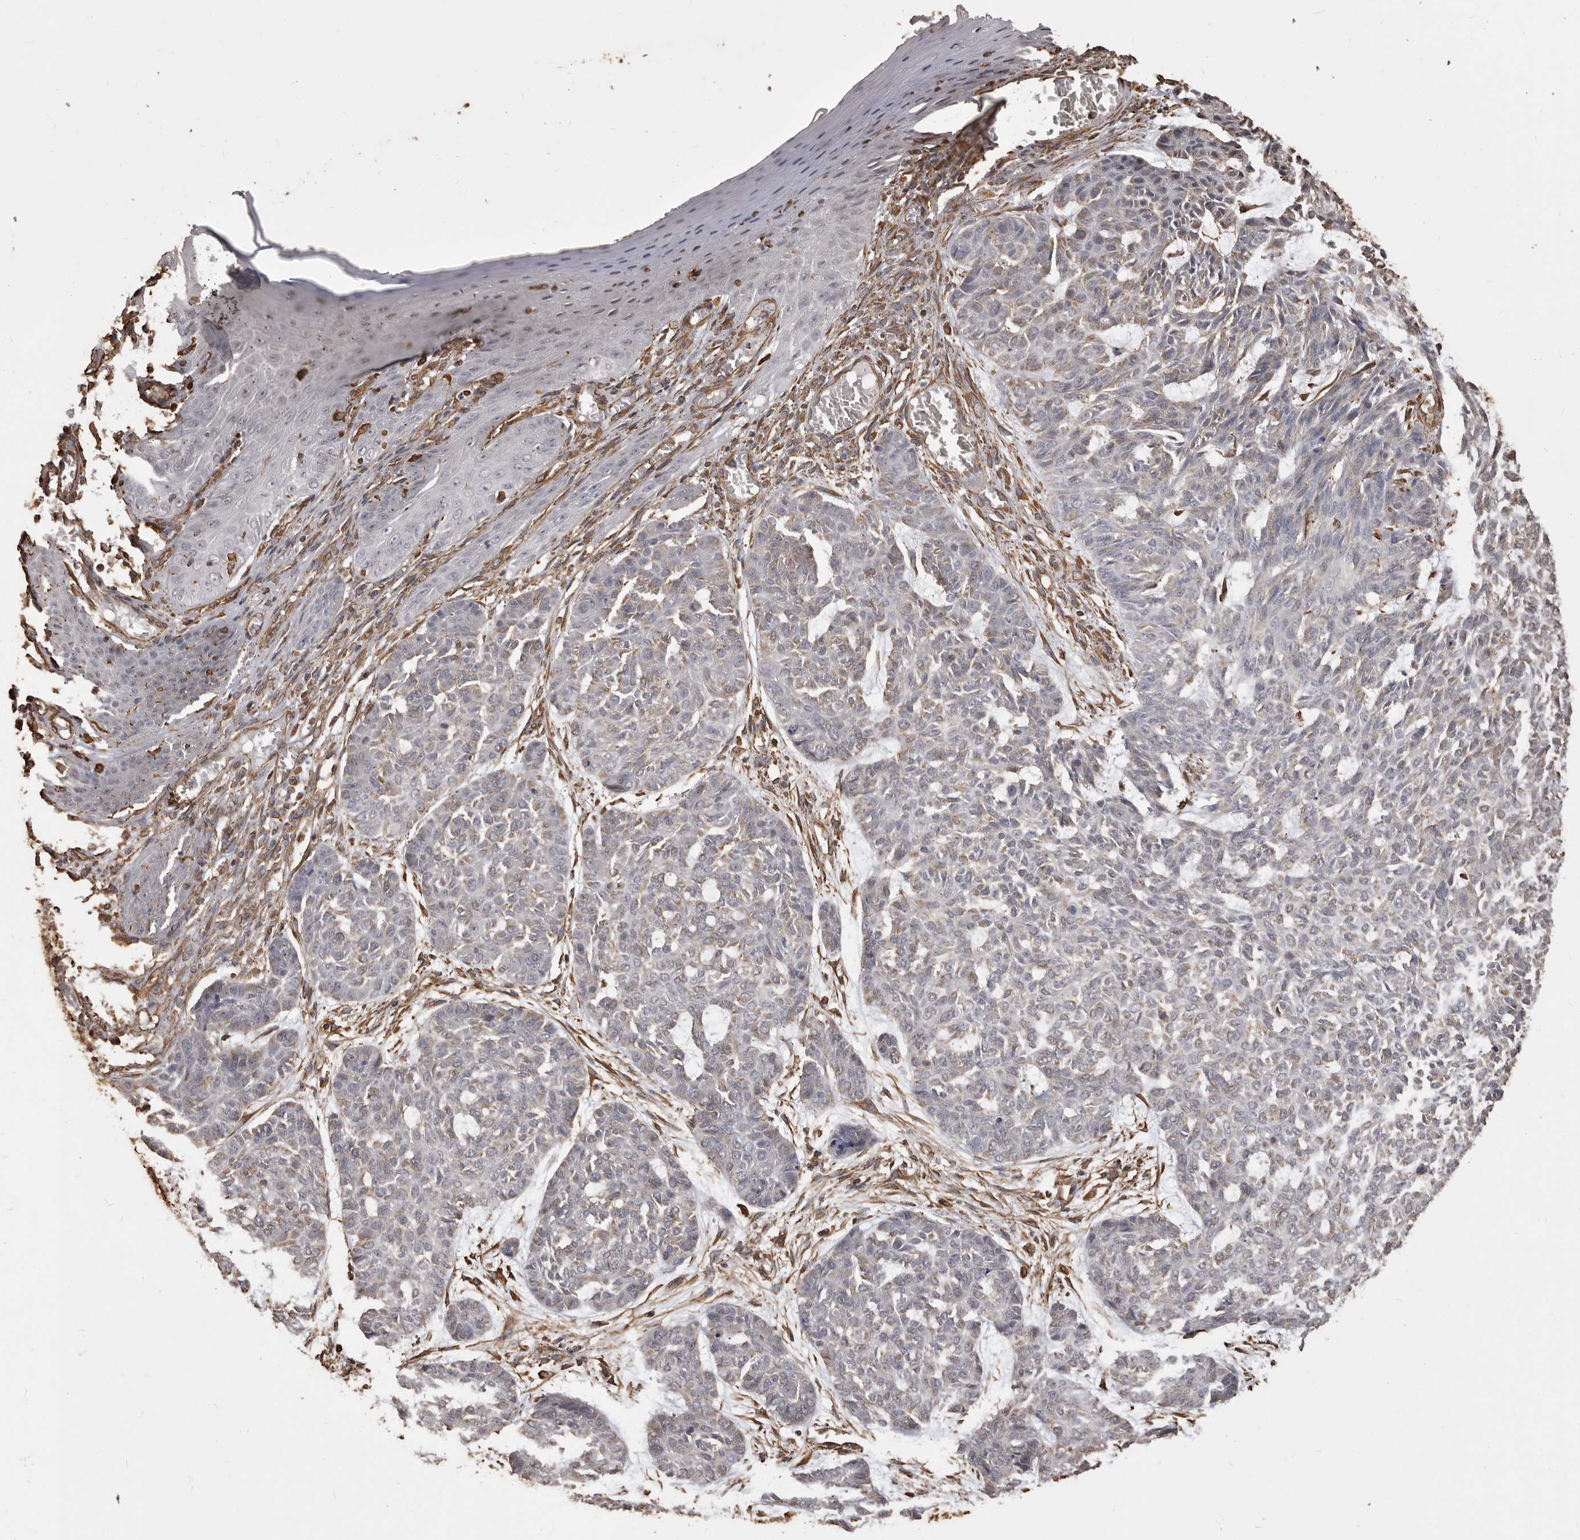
{"staining": {"intensity": "weak", "quantity": "<25%", "location": "cytoplasmic/membranous"}, "tissue": "skin cancer", "cell_type": "Tumor cells", "image_type": "cancer", "snomed": [{"axis": "morphology", "description": "Basal cell carcinoma"}, {"axis": "topography", "description": "Skin"}], "caption": "Basal cell carcinoma (skin) stained for a protein using IHC displays no expression tumor cells.", "gene": "MTURN", "patient": {"sex": "female", "age": 64}}